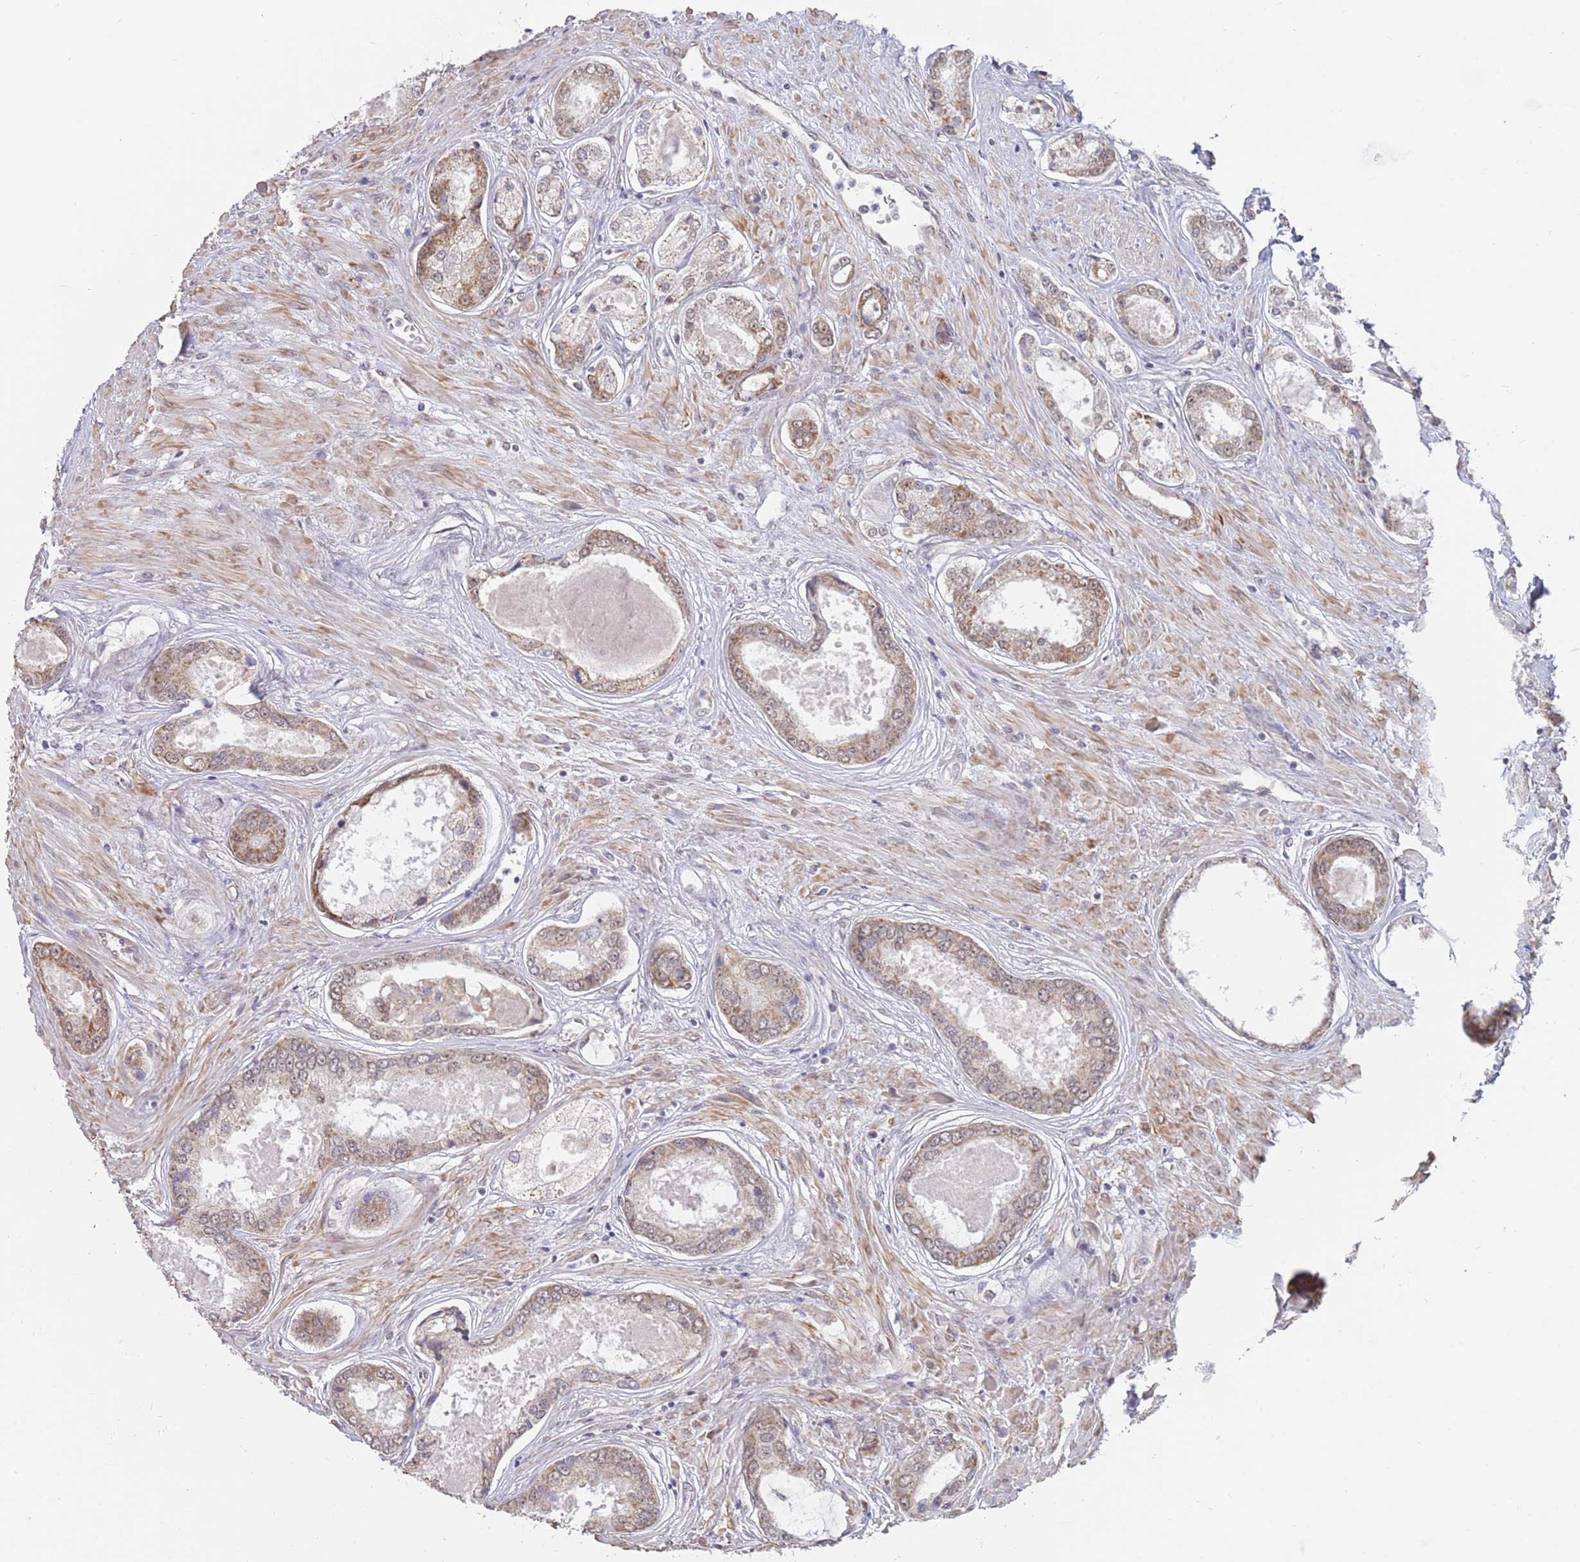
{"staining": {"intensity": "moderate", "quantity": ">75%", "location": "cytoplasmic/membranous"}, "tissue": "prostate cancer", "cell_type": "Tumor cells", "image_type": "cancer", "snomed": [{"axis": "morphology", "description": "Adenocarcinoma, Low grade"}, {"axis": "topography", "description": "Prostate"}], "caption": "Prostate cancer stained for a protein displays moderate cytoplasmic/membranous positivity in tumor cells.", "gene": "UQCC3", "patient": {"sex": "male", "age": 68}}